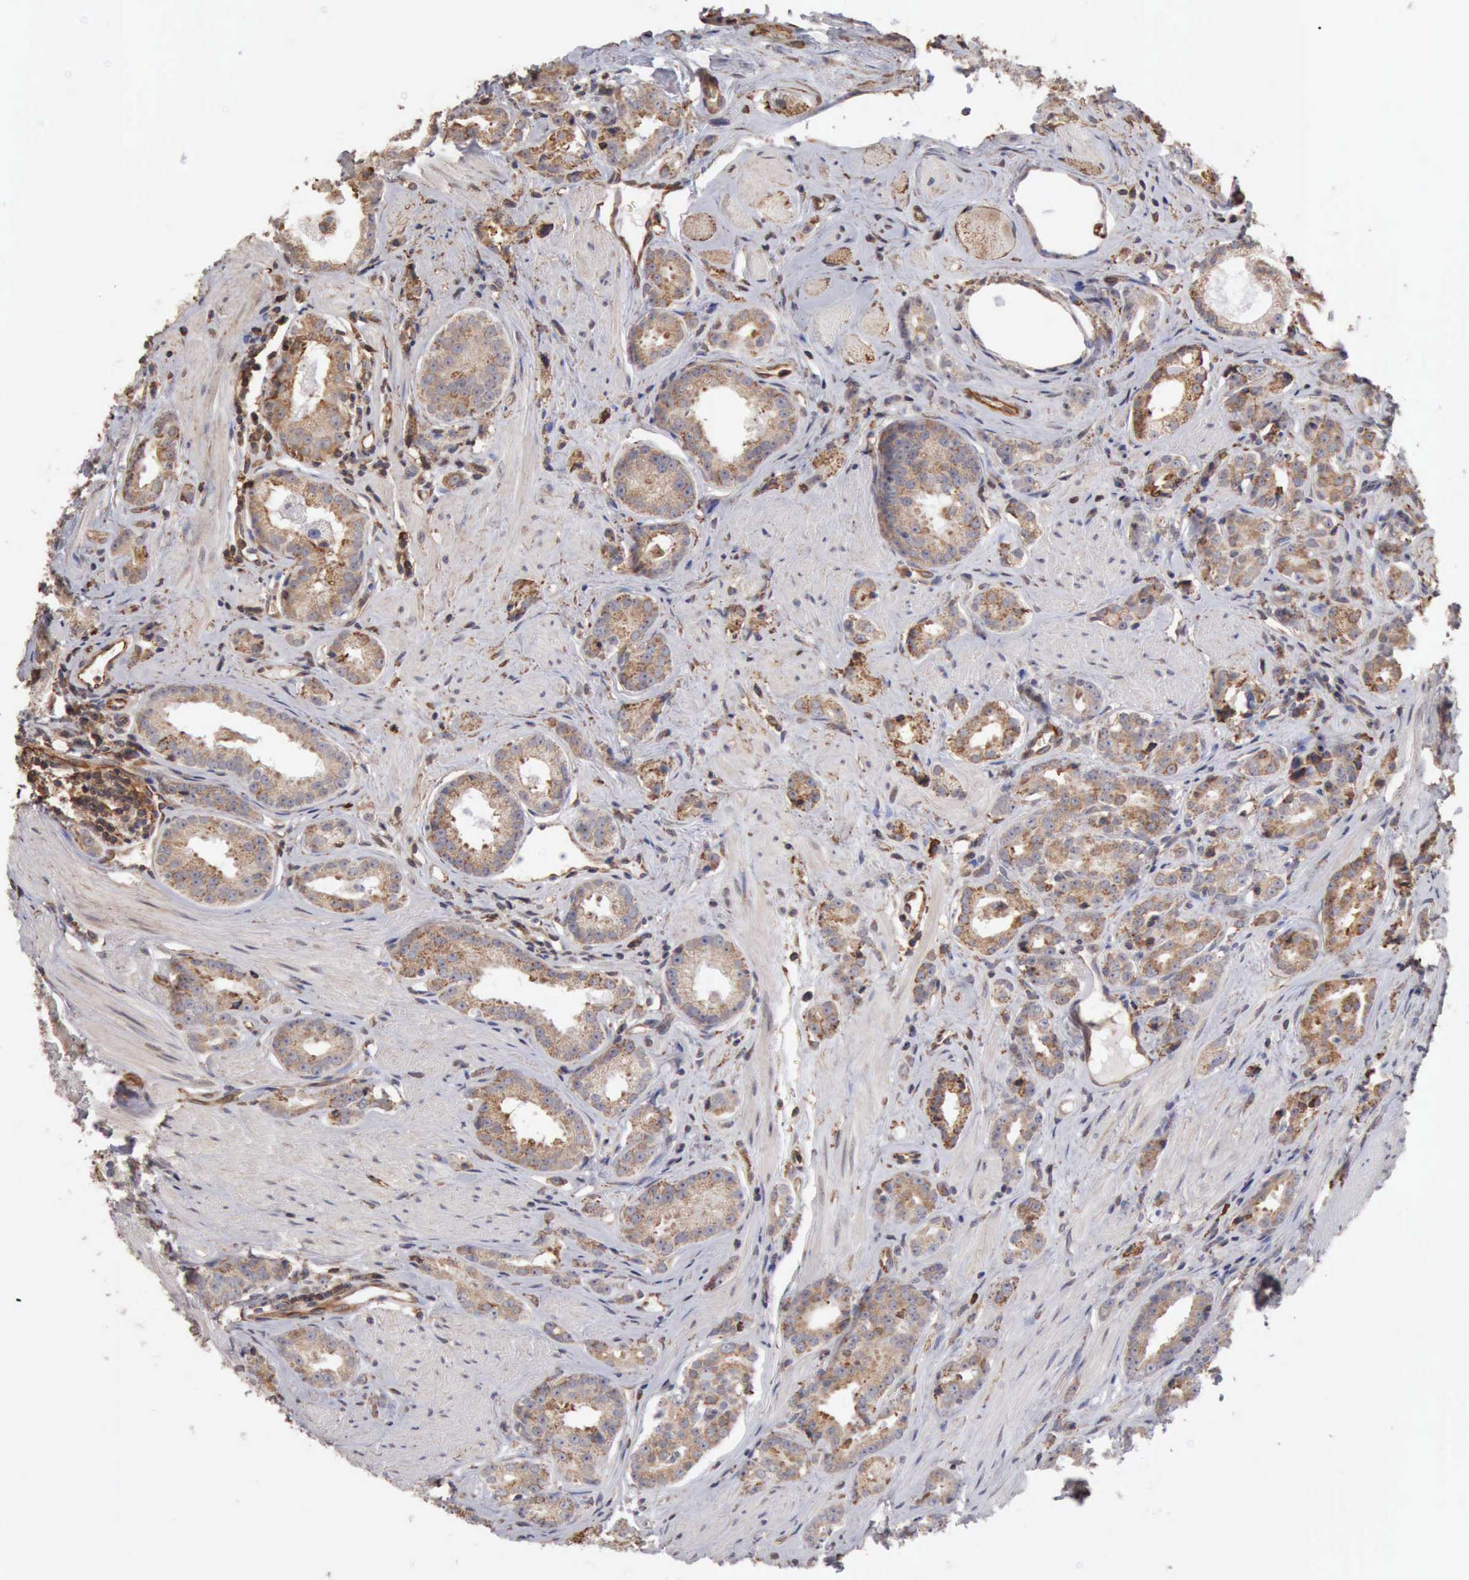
{"staining": {"intensity": "moderate", "quantity": "25%-75%", "location": "cytoplasmic/membranous"}, "tissue": "prostate cancer", "cell_type": "Tumor cells", "image_type": "cancer", "snomed": [{"axis": "morphology", "description": "Adenocarcinoma, Medium grade"}, {"axis": "topography", "description": "Prostate"}], "caption": "Immunohistochemical staining of human prostate cancer exhibits medium levels of moderate cytoplasmic/membranous expression in approximately 25%-75% of tumor cells.", "gene": "GPR101", "patient": {"sex": "male", "age": 53}}